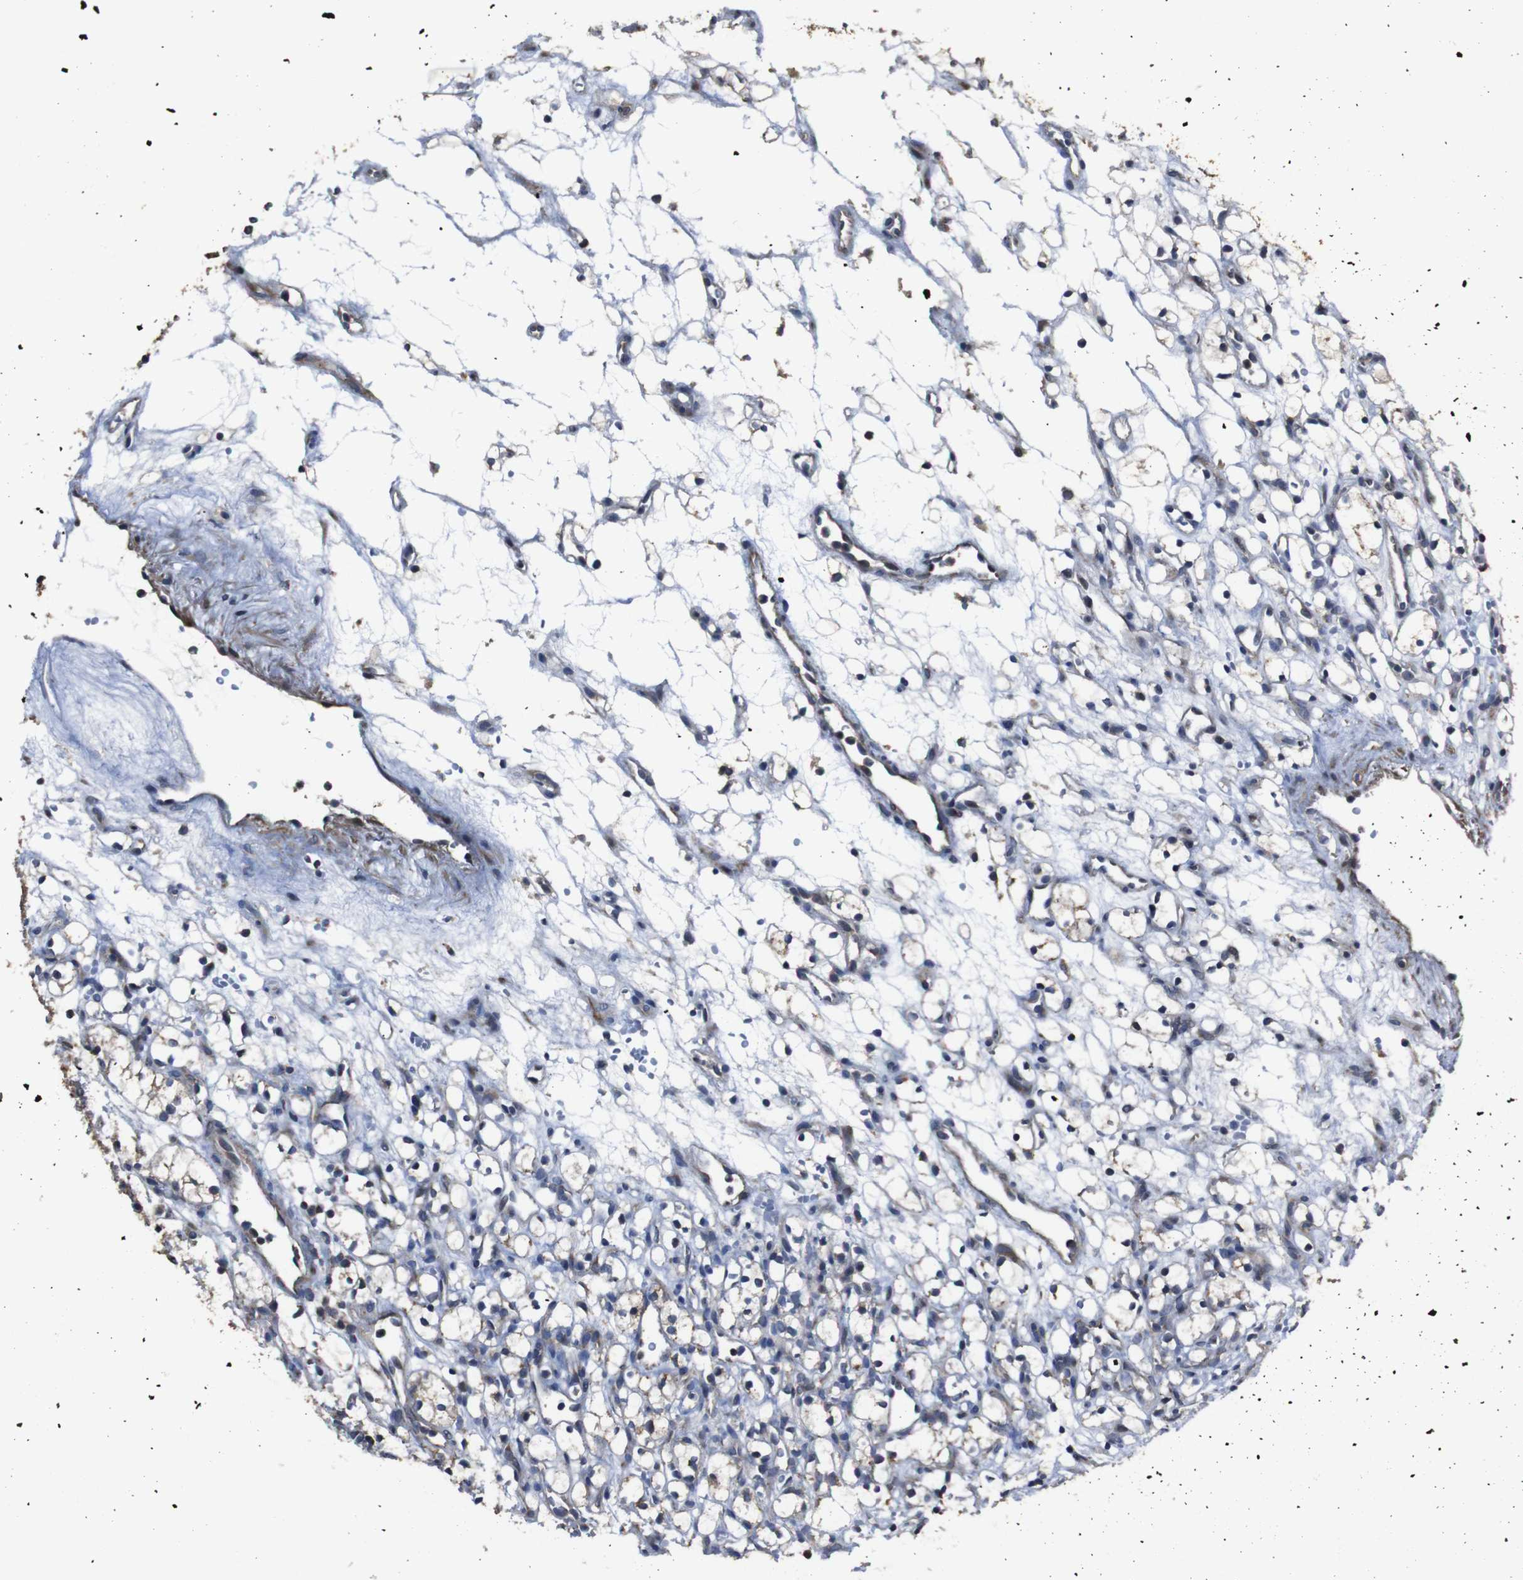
{"staining": {"intensity": "weak", "quantity": "<25%", "location": "cytoplasmic/membranous"}, "tissue": "renal cancer", "cell_type": "Tumor cells", "image_type": "cancer", "snomed": [{"axis": "morphology", "description": "Adenocarcinoma, NOS"}, {"axis": "topography", "description": "Kidney"}], "caption": "Renal adenocarcinoma stained for a protein using immunohistochemistry (IHC) demonstrates no expression tumor cells.", "gene": "SNN", "patient": {"sex": "female", "age": 60}}